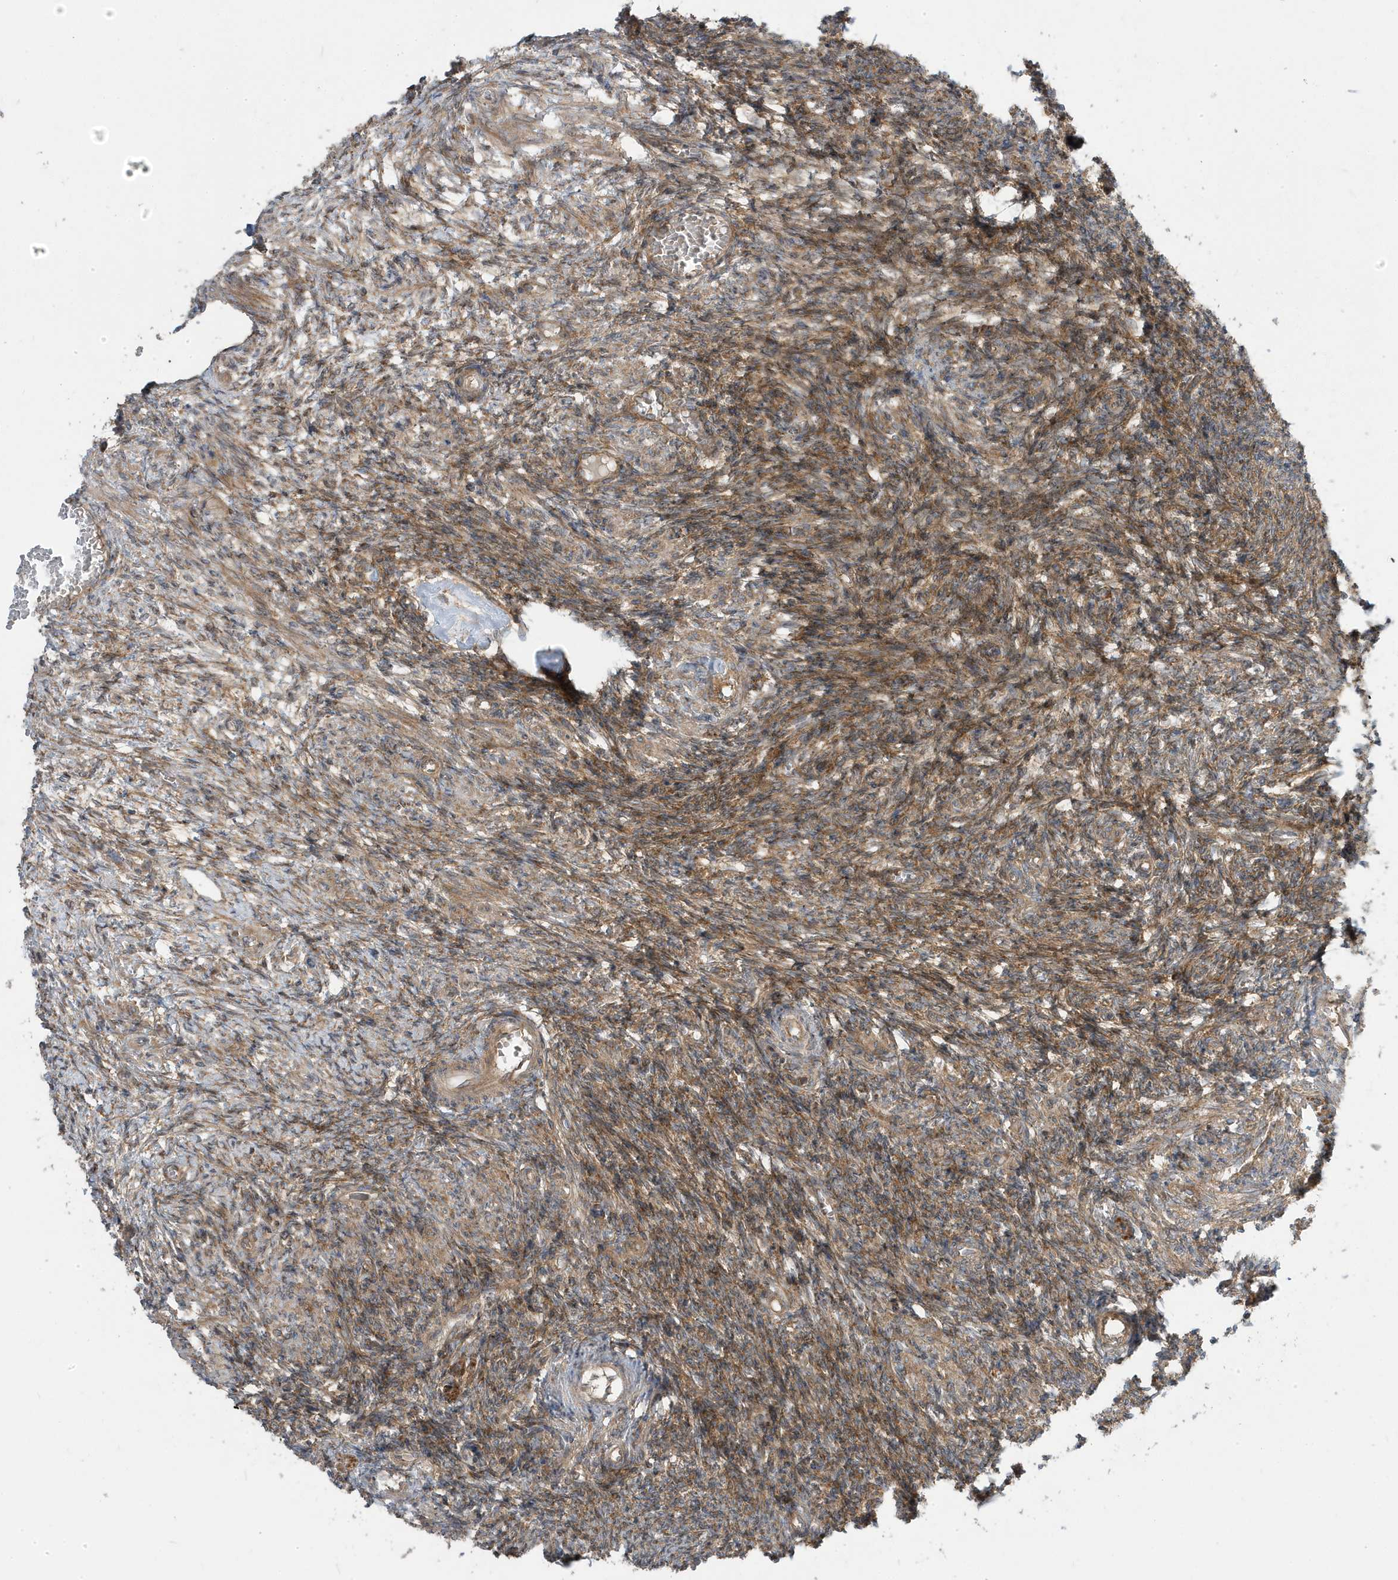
{"staining": {"intensity": "moderate", "quantity": ">75%", "location": "cytoplasmic/membranous"}, "tissue": "ovary", "cell_type": "Ovarian stroma cells", "image_type": "normal", "snomed": [{"axis": "morphology", "description": "Normal tissue, NOS"}, {"axis": "topography", "description": "Ovary"}], "caption": "Approximately >75% of ovarian stroma cells in normal ovary exhibit moderate cytoplasmic/membranous protein positivity as visualized by brown immunohistochemical staining.", "gene": "STAM", "patient": {"sex": "female", "age": 27}}